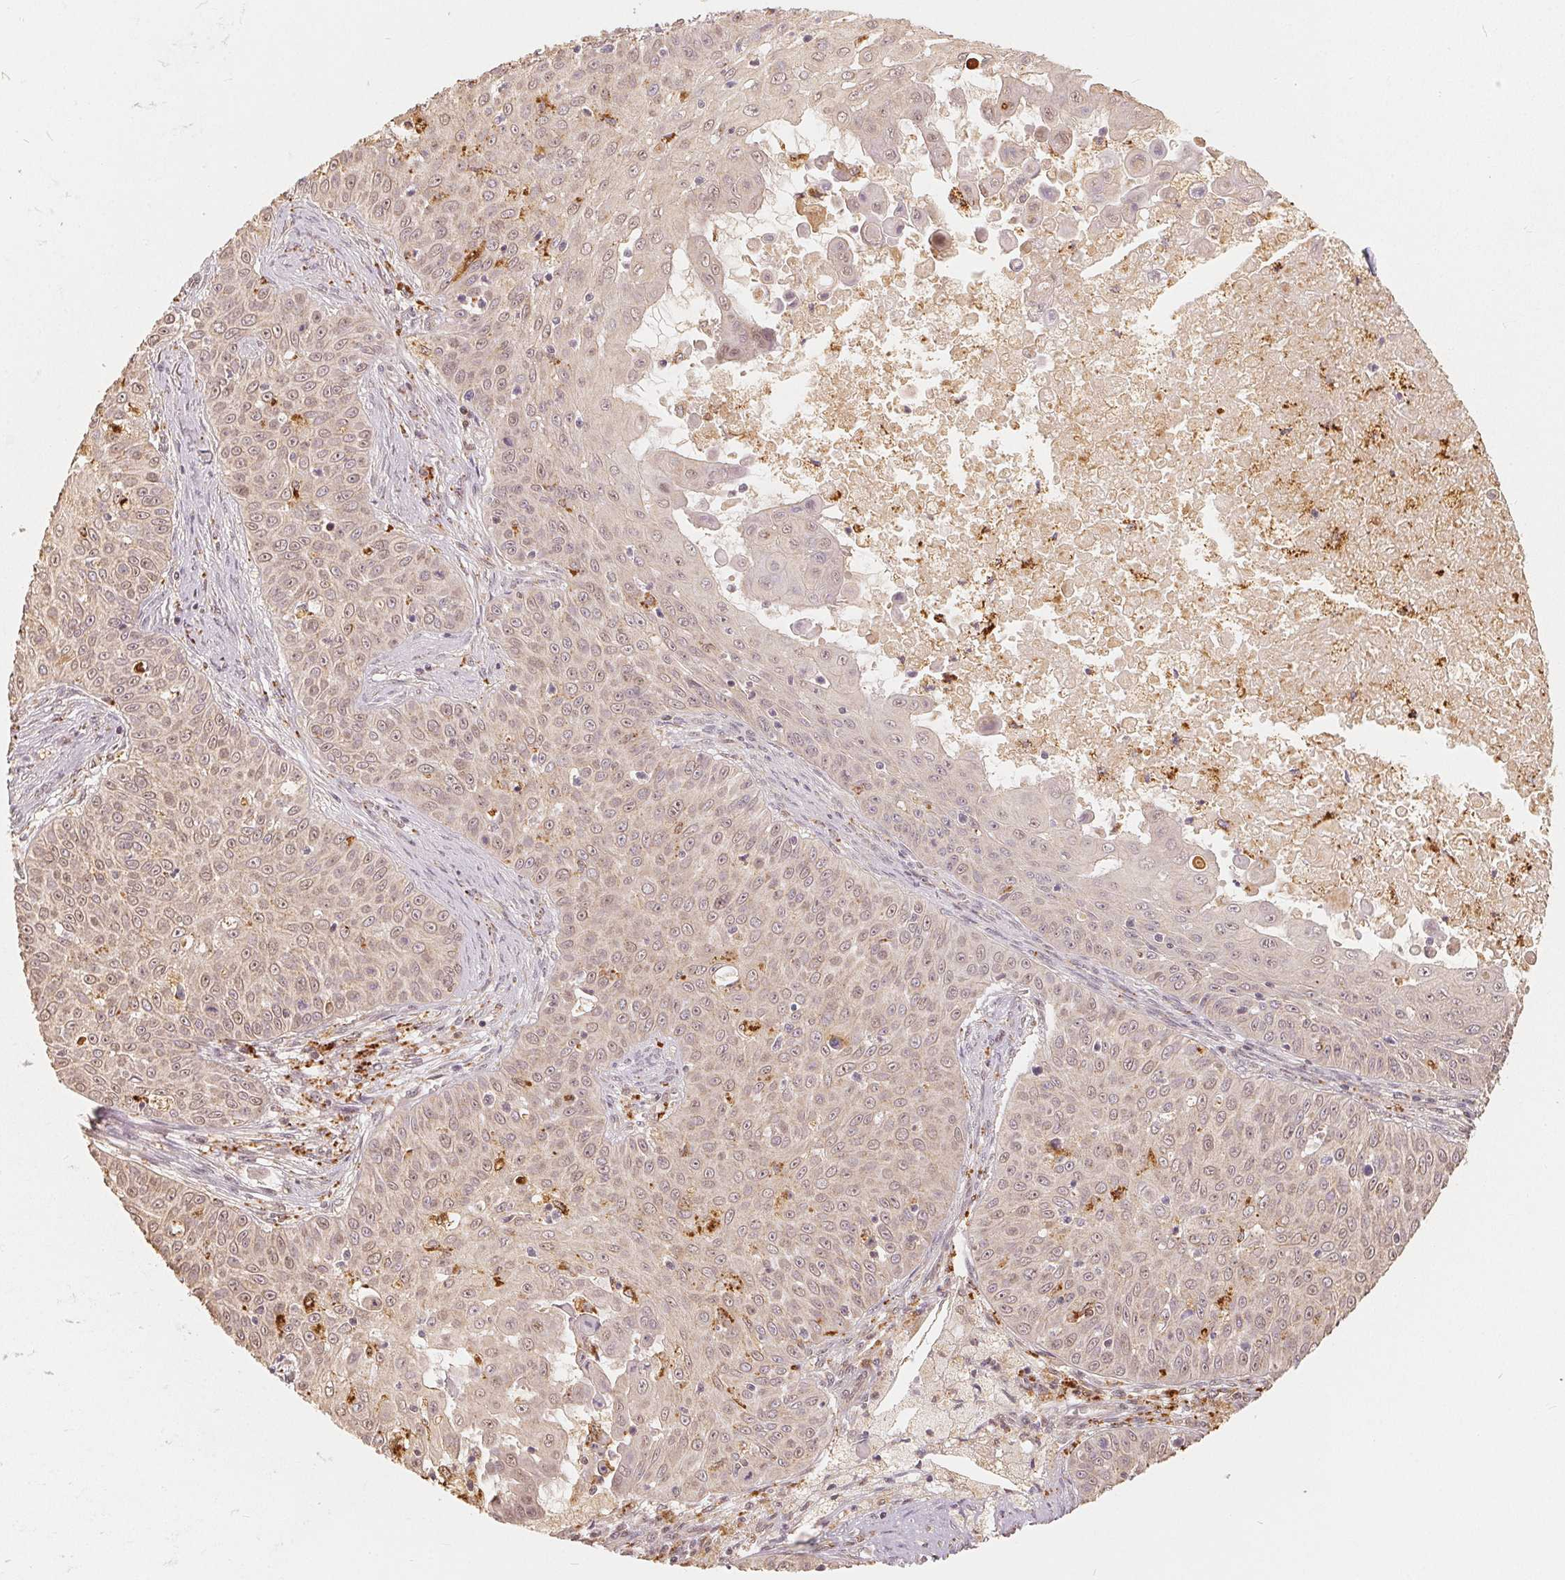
{"staining": {"intensity": "weak", "quantity": "<25%", "location": "nuclear"}, "tissue": "skin cancer", "cell_type": "Tumor cells", "image_type": "cancer", "snomed": [{"axis": "morphology", "description": "Squamous cell carcinoma, NOS"}, {"axis": "topography", "description": "Skin"}], "caption": "This is a histopathology image of immunohistochemistry (IHC) staining of skin cancer (squamous cell carcinoma), which shows no staining in tumor cells.", "gene": "GUSB", "patient": {"sex": "male", "age": 82}}